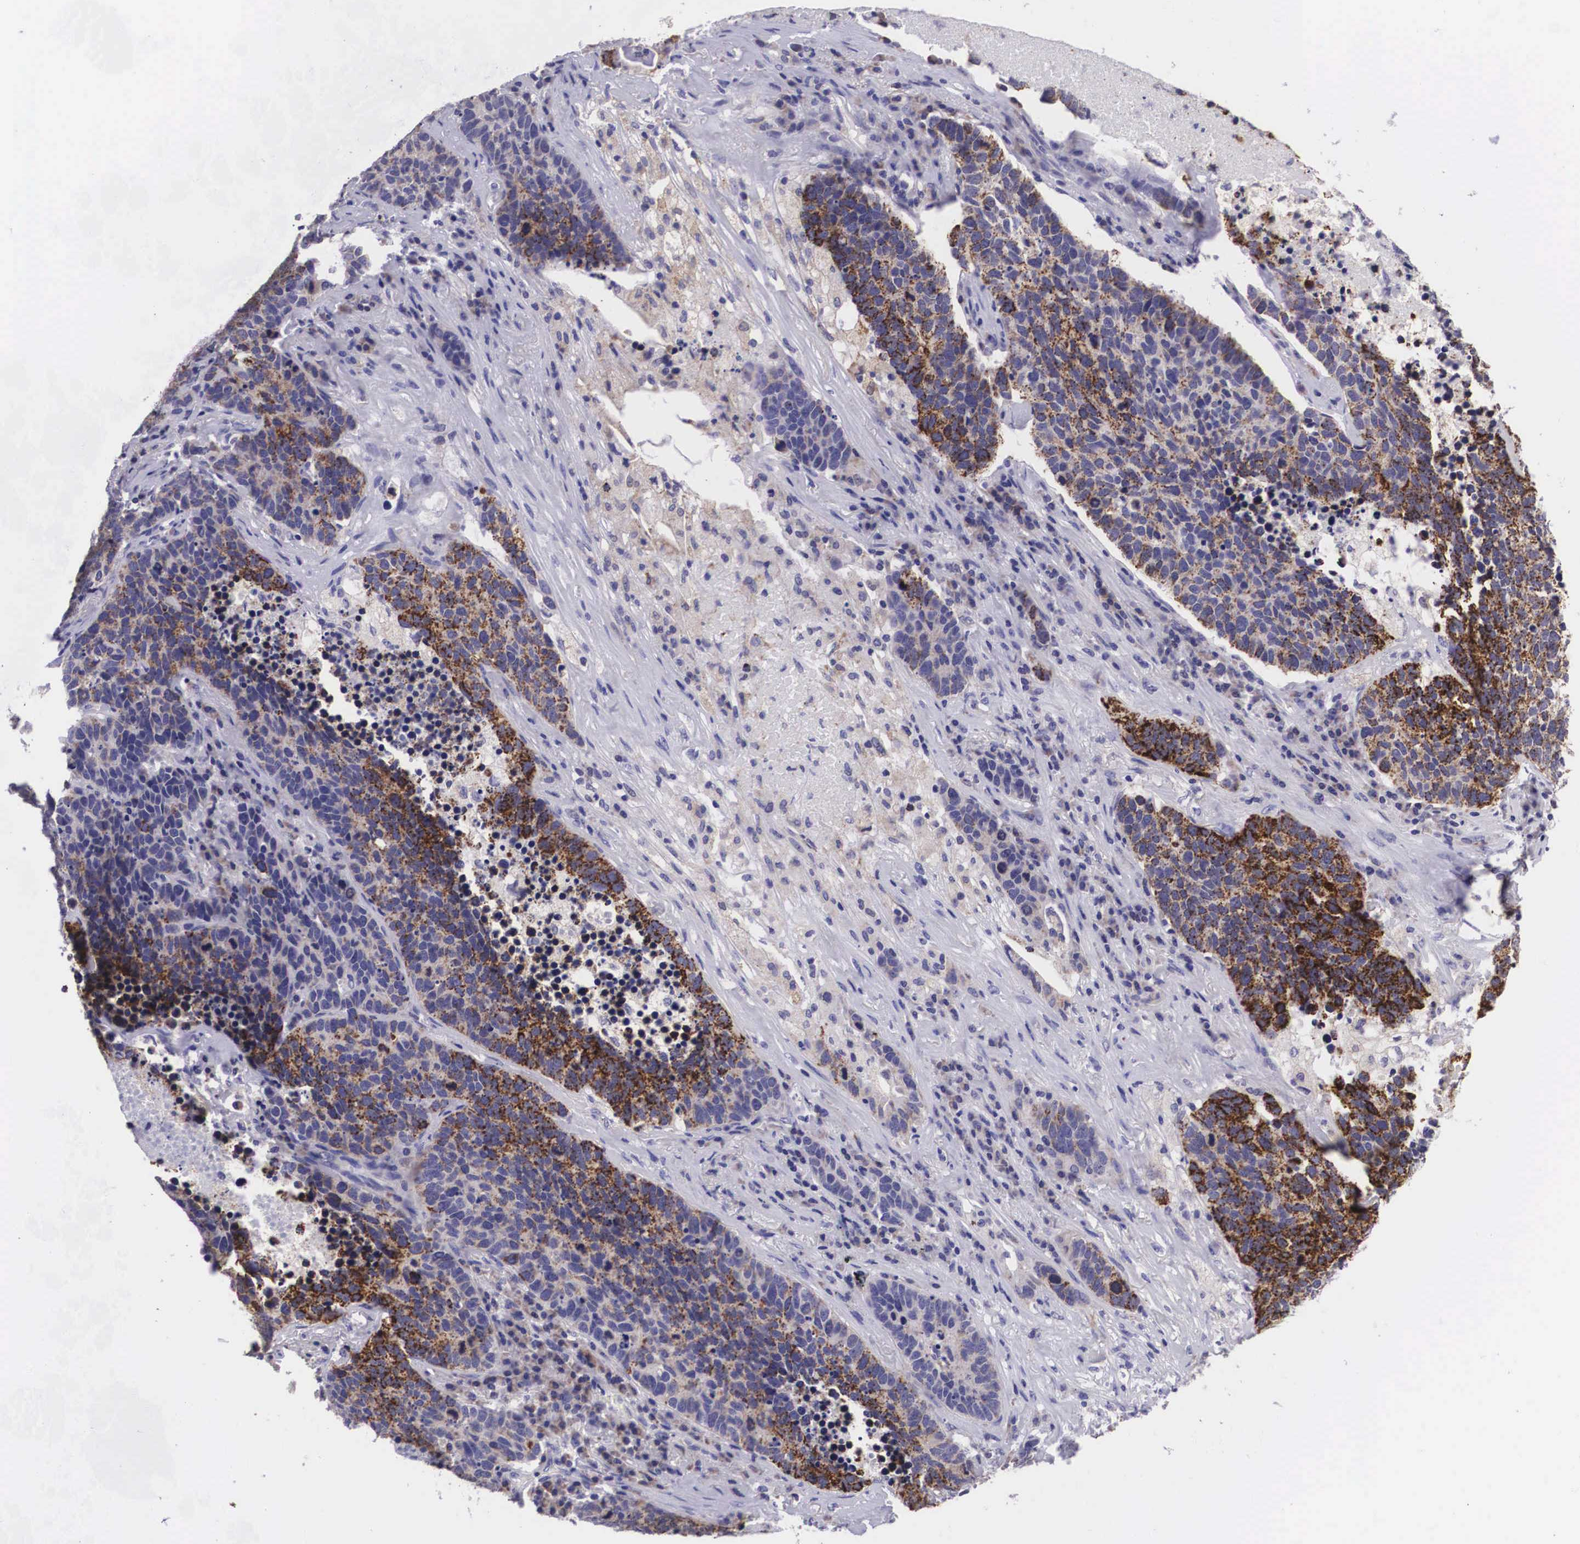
{"staining": {"intensity": "moderate", "quantity": "25%-75%", "location": "cytoplasmic/membranous"}, "tissue": "lung cancer", "cell_type": "Tumor cells", "image_type": "cancer", "snomed": [{"axis": "morphology", "description": "Neoplasm, malignant, NOS"}, {"axis": "topography", "description": "Lung"}], "caption": "High-magnification brightfield microscopy of lung cancer stained with DAB (3,3'-diaminobenzidine) (brown) and counterstained with hematoxylin (blue). tumor cells exhibit moderate cytoplasmic/membranous positivity is seen in approximately25%-75% of cells. Using DAB (brown) and hematoxylin (blue) stains, captured at high magnification using brightfield microscopy.", "gene": "ARG2", "patient": {"sex": "female", "age": 75}}